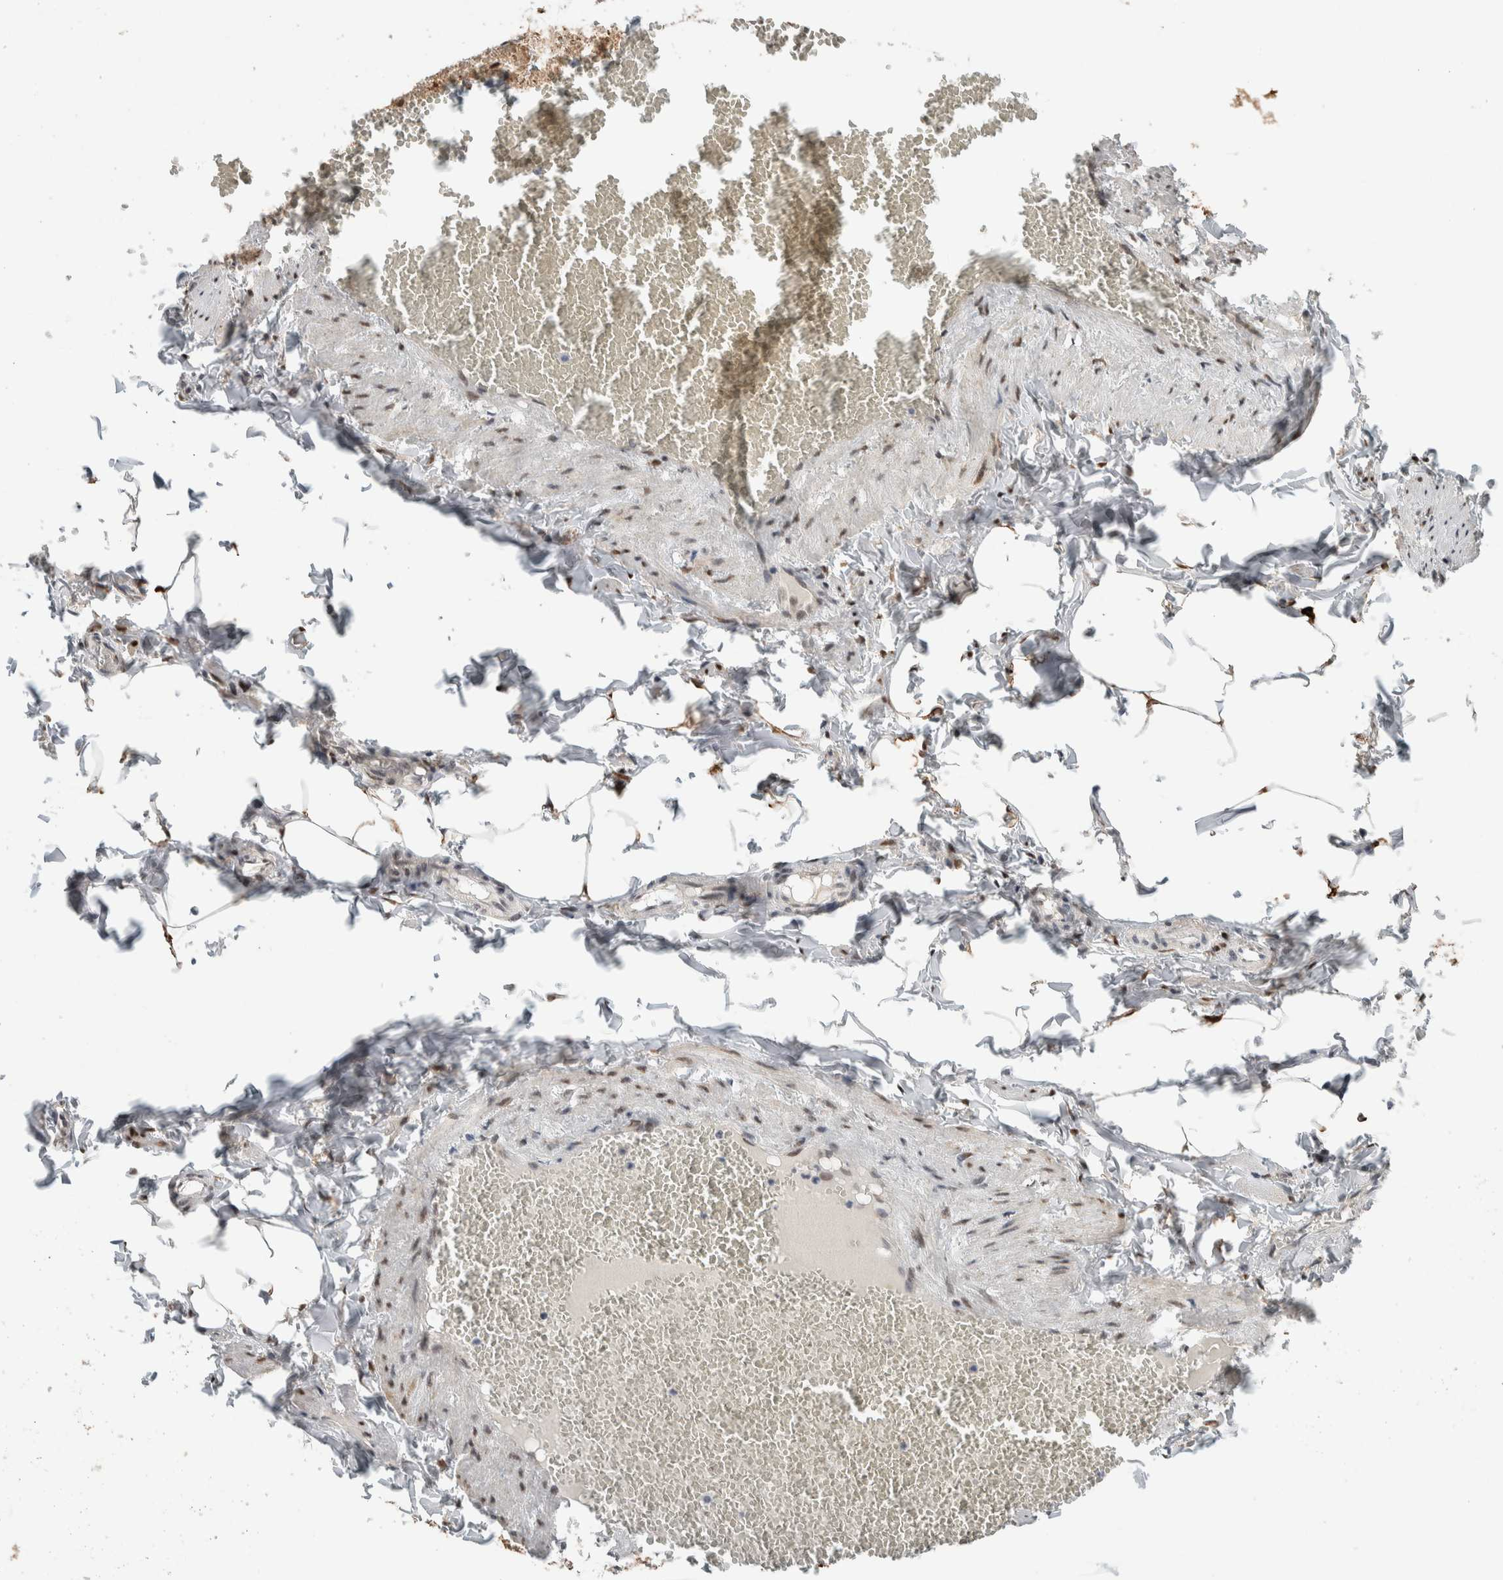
{"staining": {"intensity": "strong", "quantity": ">75%", "location": "cytoplasmic/membranous,nuclear"}, "tissue": "adipose tissue", "cell_type": "Adipocytes", "image_type": "normal", "snomed": [{"axis": "morphology", "description": "Normal tissue, NOS"}, {"axis": "topography", "description": "Vascular tissue"}], "caption": "About >75% of adipocytes in unremarkable adipose tissue demonstrate strong cytoplasmic/membranous,nuclear protein expression as visualized by brown immunohistochemical staining.", "gene": "TNRC18", "patient": {"sex": "male", "age": 41}}